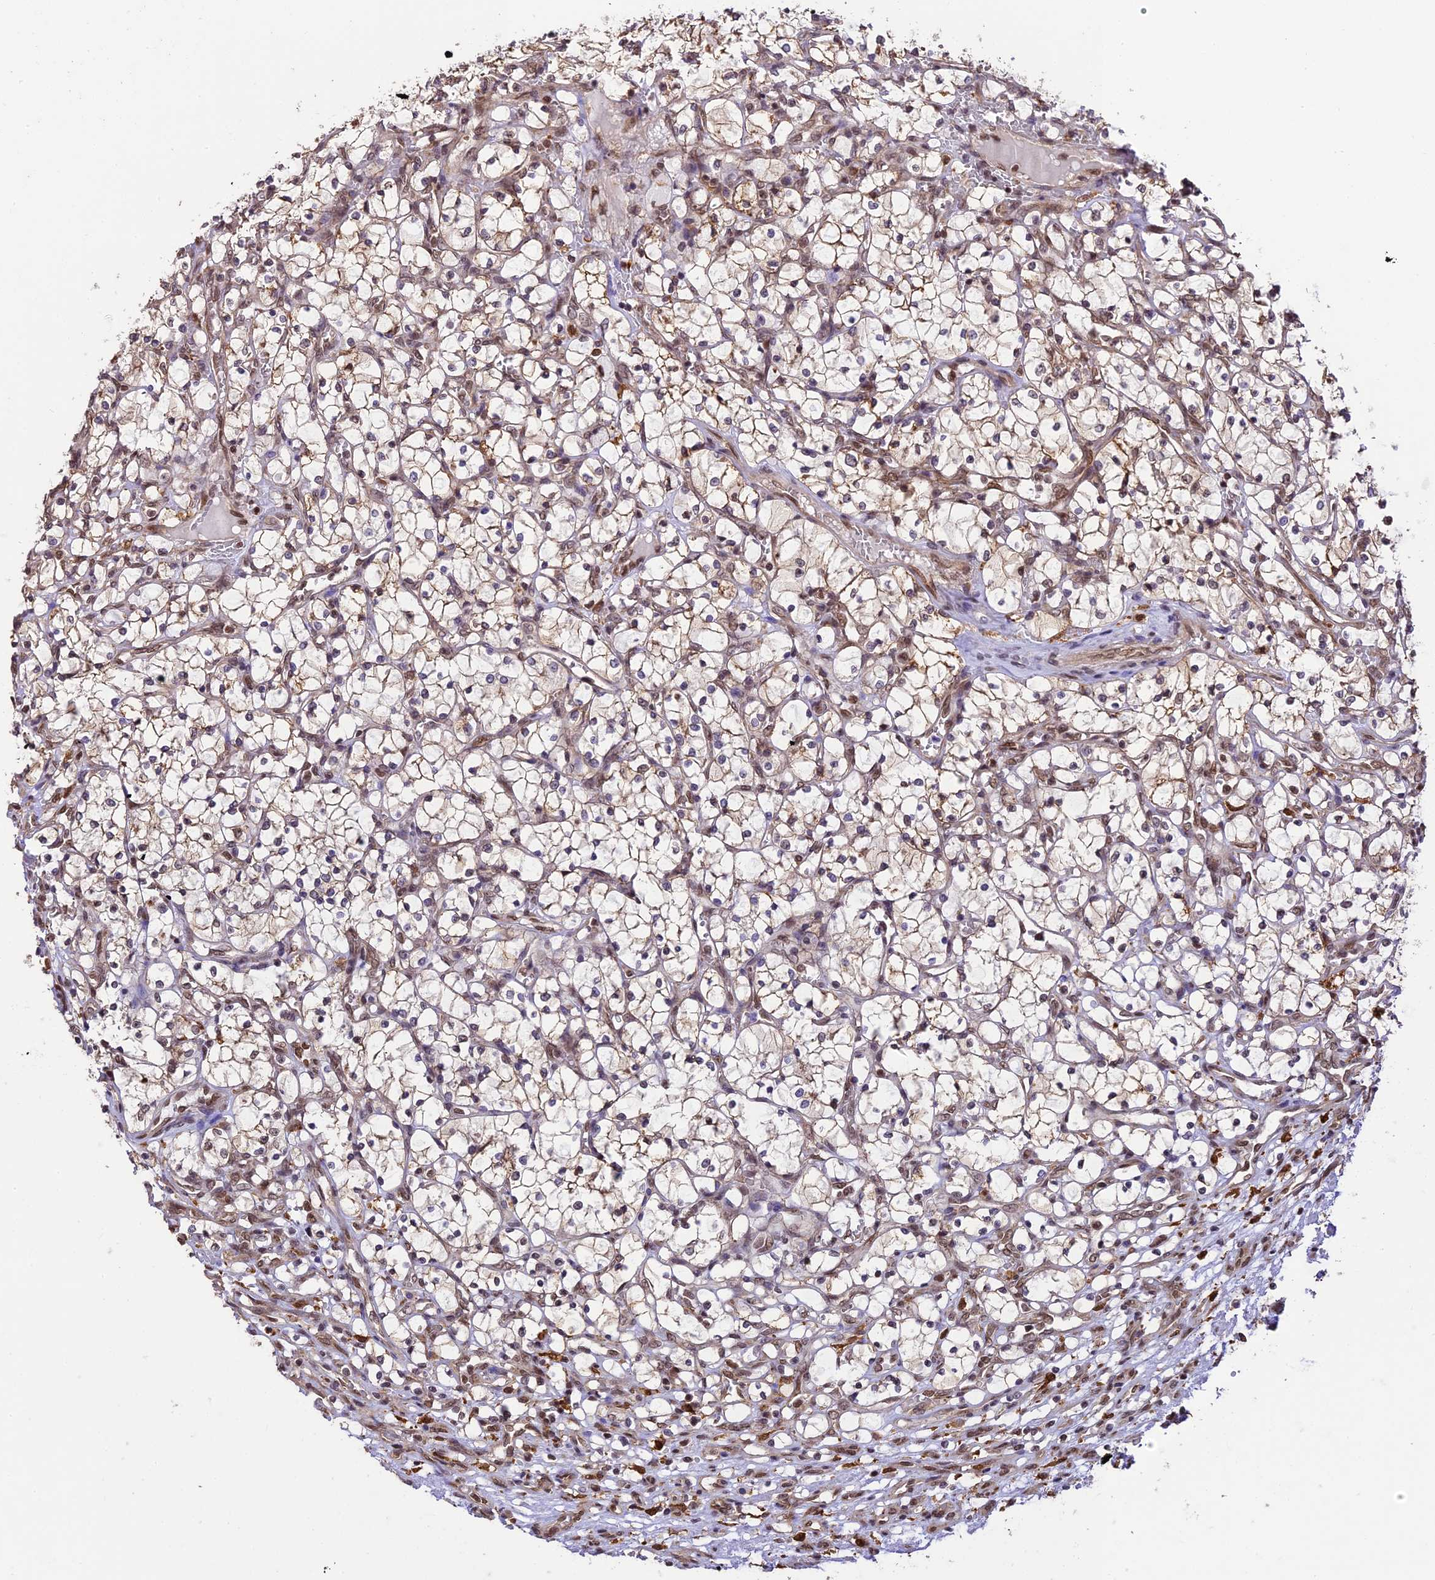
{"staining": {"intensity": "moderate", "quantity": "<25%", "location": "cytoplasmic/membranous"}, "tissue": "renal cancer", "cell_type": "Tumor cells", "image_type": "cancer", "snomed": [{"axis": "morphology", "description": "Adenocarcinoma, NOS"}, {"axis": "topography", "description": "Kidney"}], "caption": "The image exhibits staining of renal cancer, revealing moderate cytoplasmic/membranous protein expression (brown color) within tumor cells.", "gene": "TRIM22", "patient": {"sex": "female", "age": 69}}